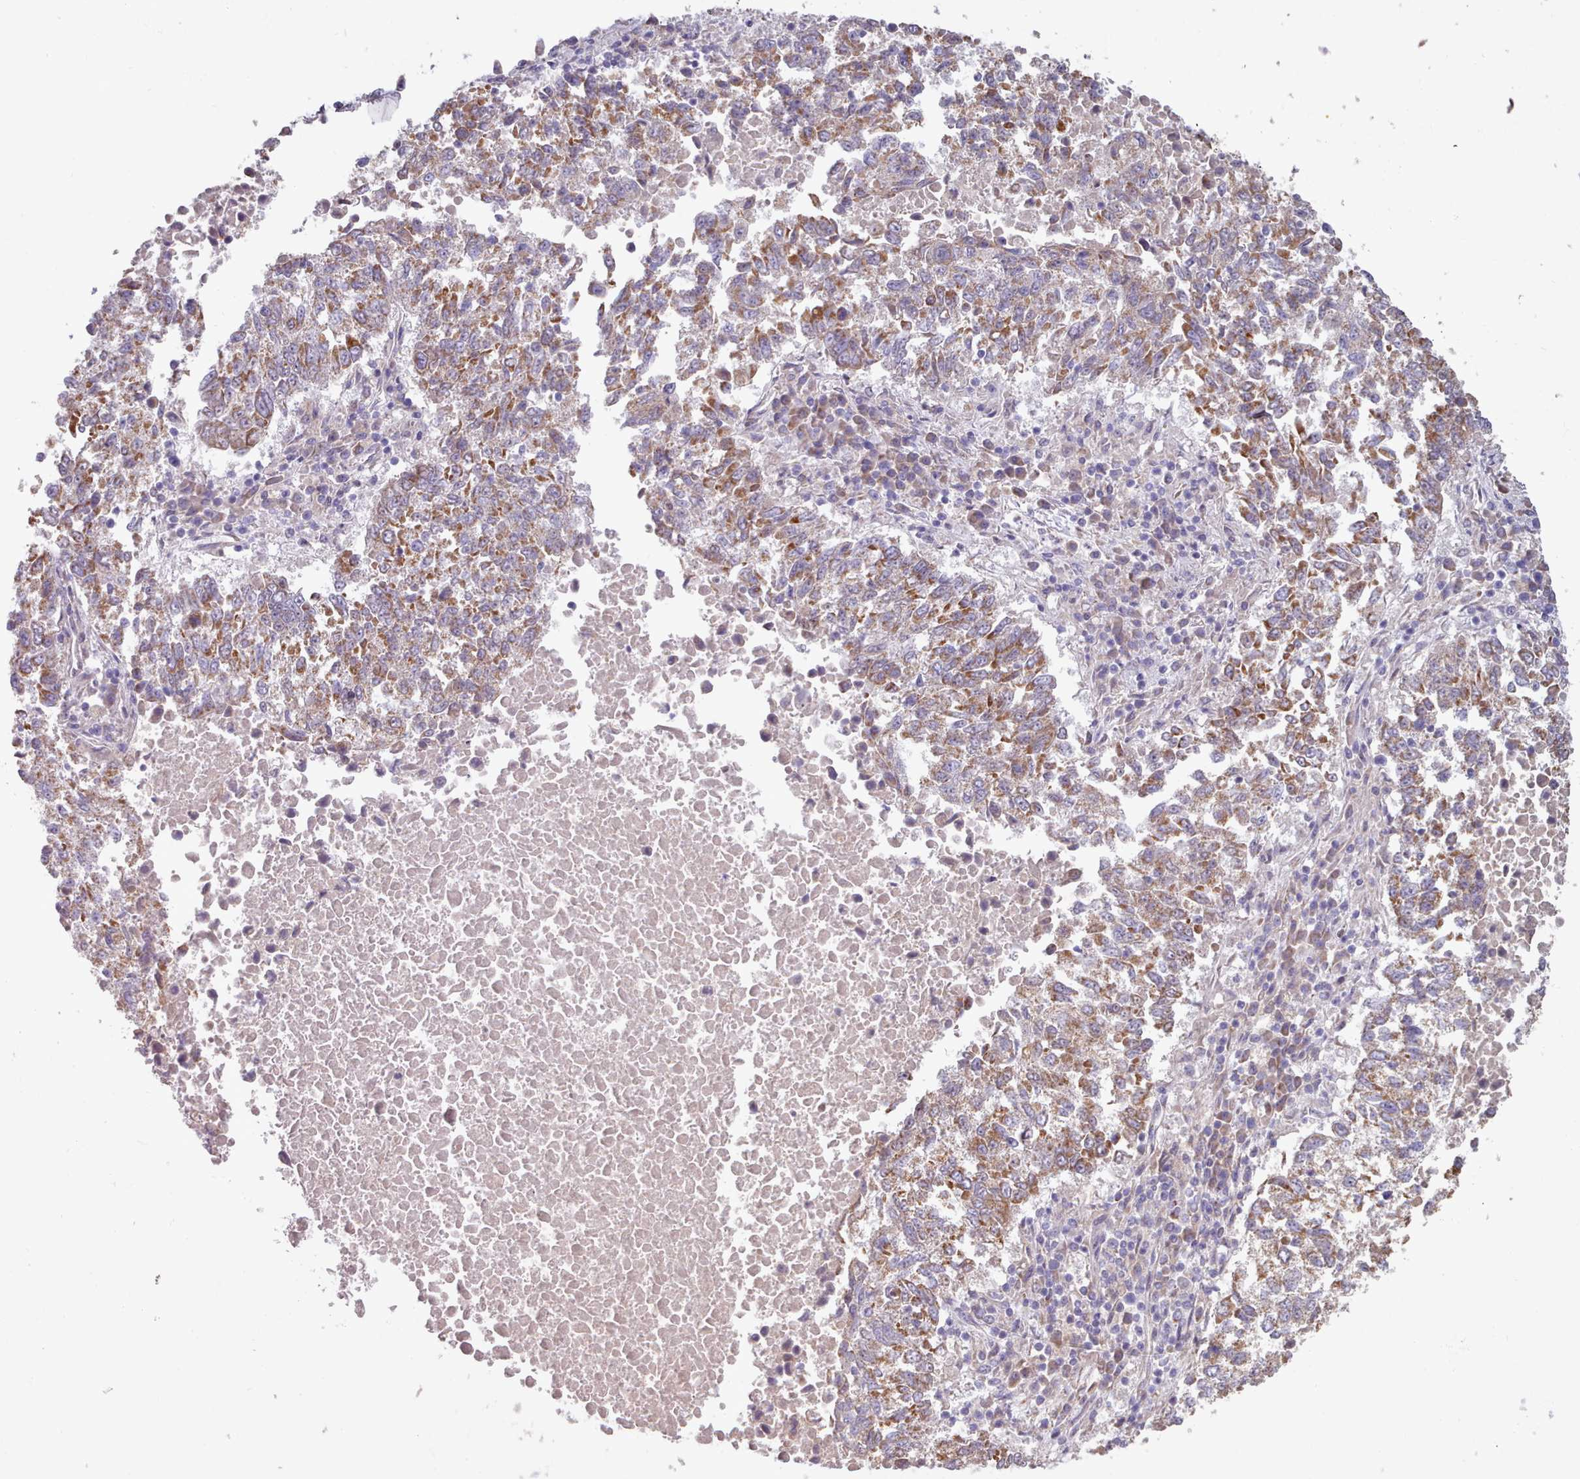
{"staining": {"intensity": "moderate", "quantity": ">75%", "location": "cytoplasmic/membranous"}, "tissue": "lung cancer", "cell_type": "Tumor cells", "image_type": "cancer", "snomed": [{"axis": "morphology", "description": "Squamous cell carcinoma, NOS"}, {"axis": "topography", "description": "Lung"}], "caption": "Squamous cell carcinoma (lung) stained with DAB (3,3'-diaminobenzidine) immunohistochemistry (IHC) exhibits medium levels of moderate cytoplasmic/membranous positivity in about >75% of tumor cells. The protein is shown in brown color, while the nuclei are stained blue.", "gene": "HSDL2", "patient": {"sex": "male", "age": 73}}